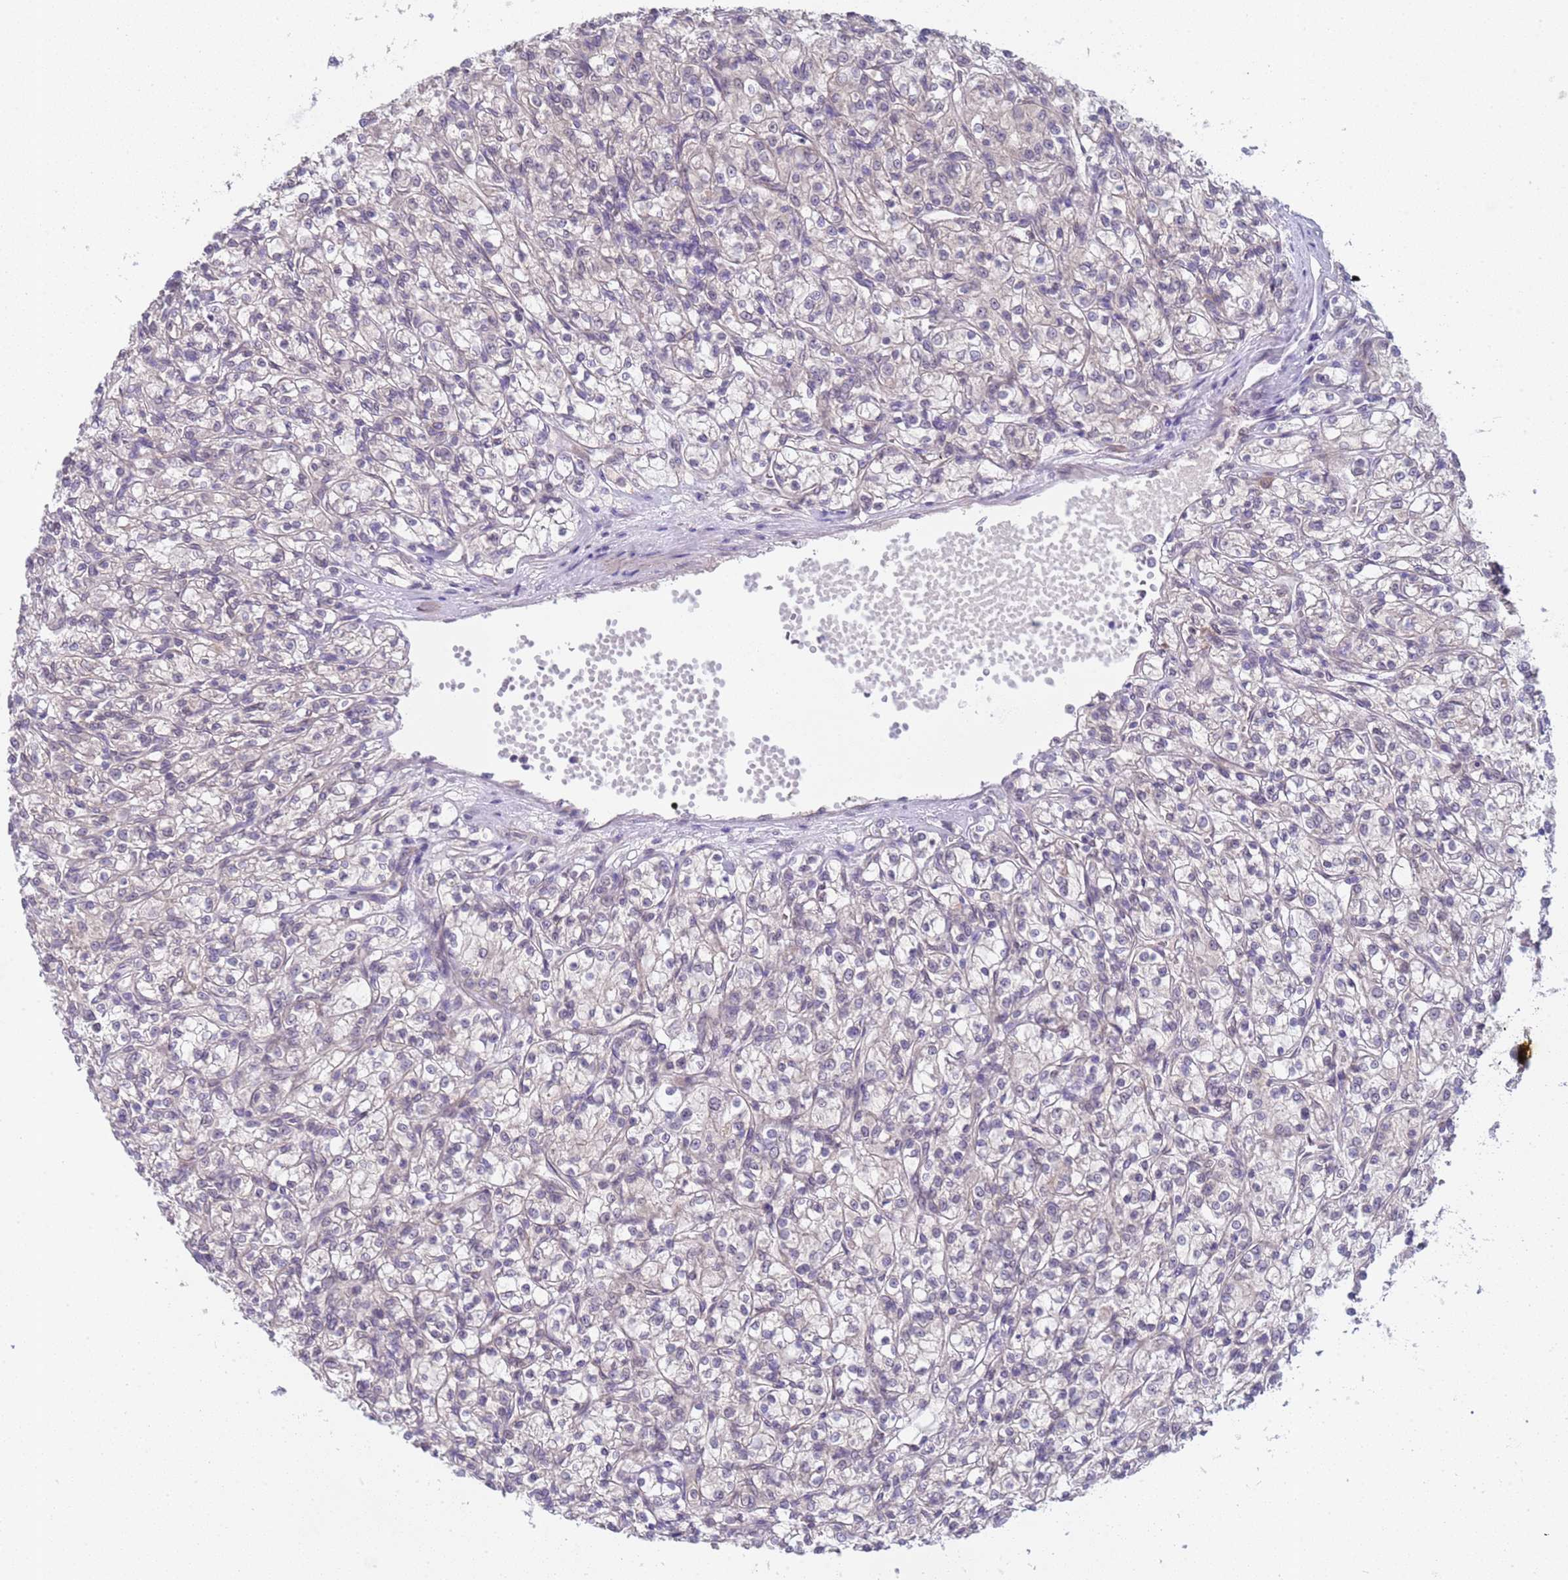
{"staining": {"intensity": "negative", "quantity": "none", "location": "none"}, "tissue": "renal cancer", "cell_type": "Tumor cells", "image_type": "cancer", "snomed": [{"axis": "morphology", "description": "Adenocarcinoma, NOS"}, {"axis": "topography", "description": "Kidney"}], "caption": "Micrograph shows no protein positivity in tumor cells of renal cancer tissue.", "gene": "TRMT10A", "patient": {"sex": "female", "age": 59}}